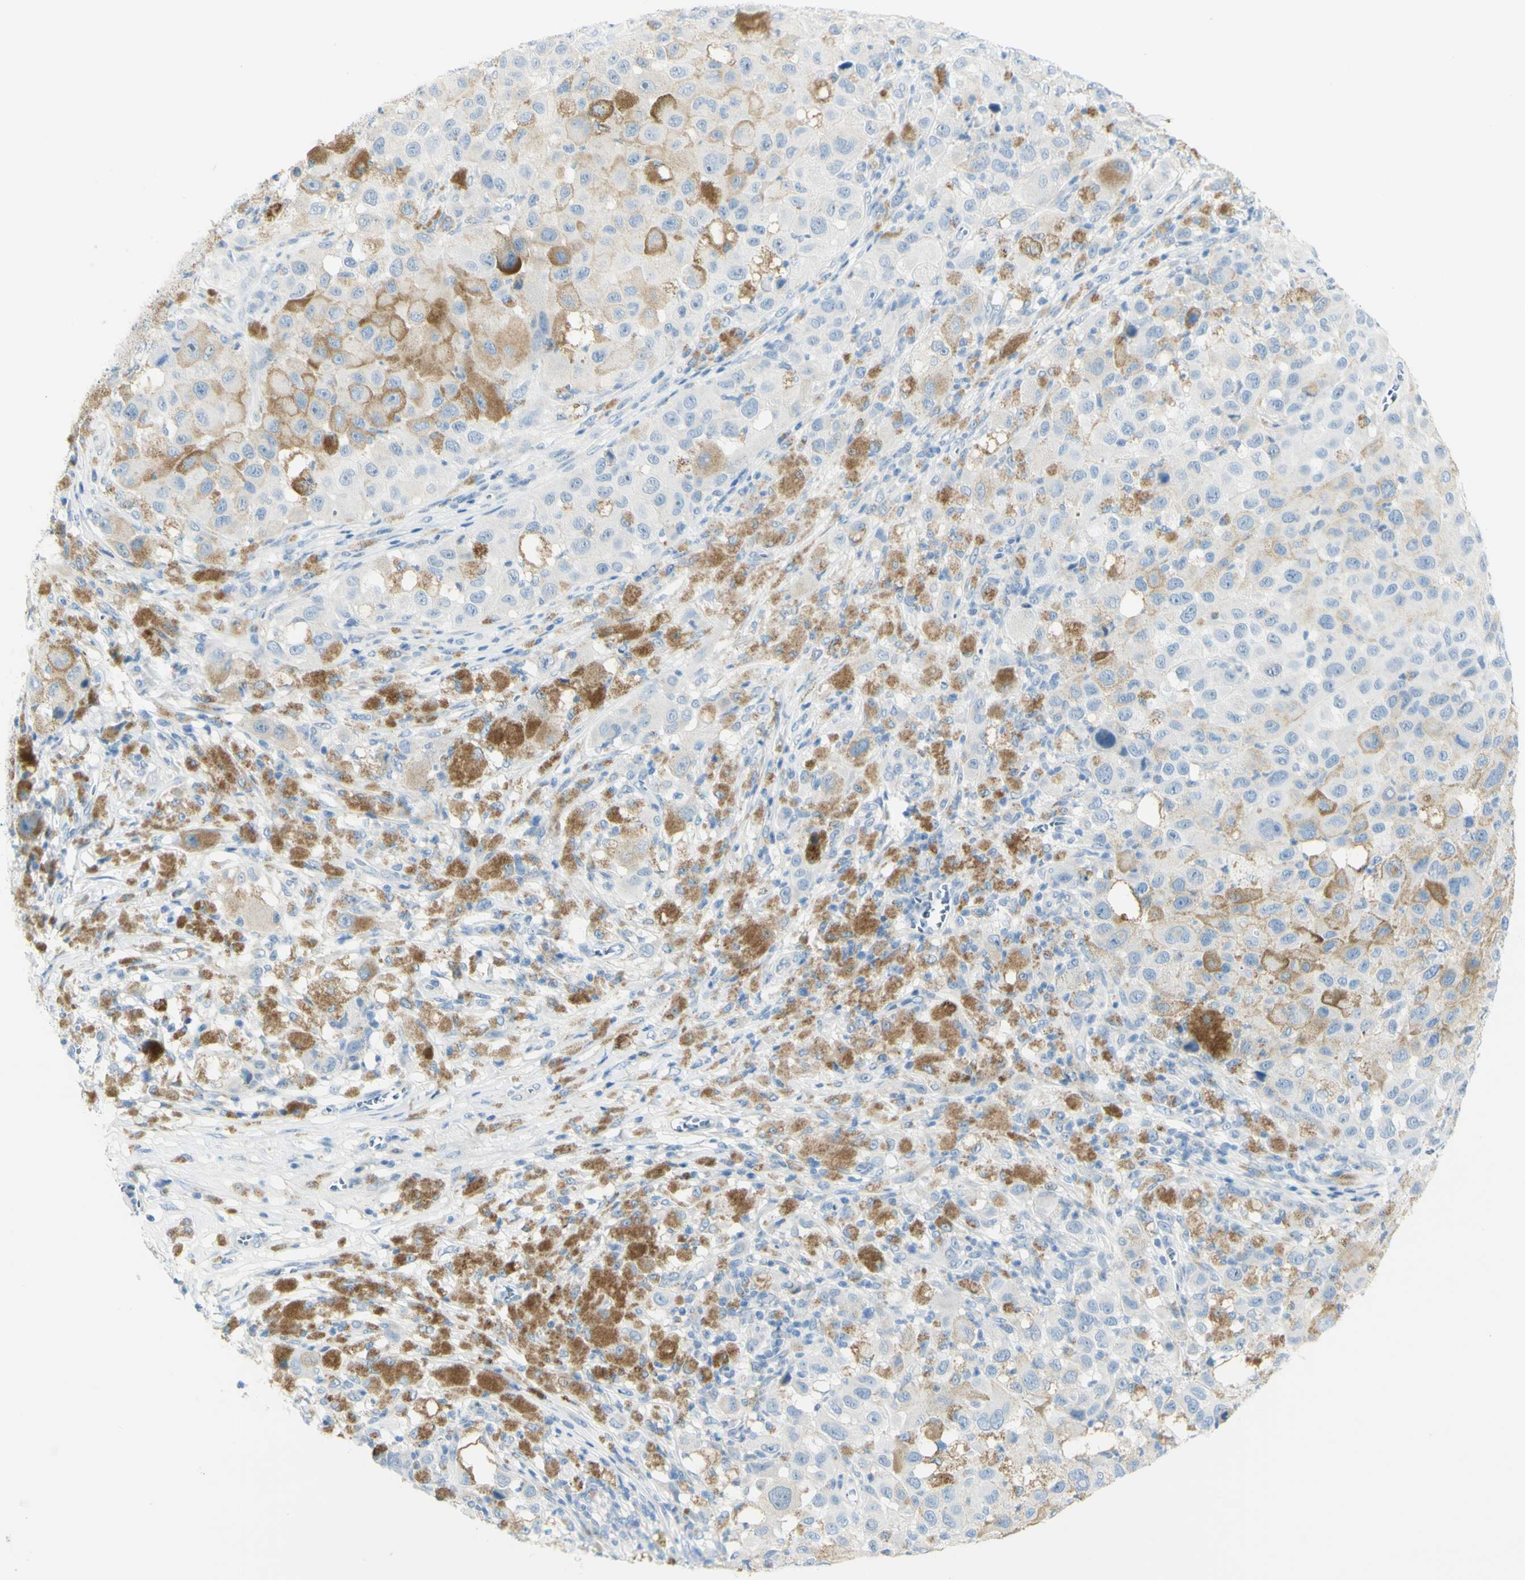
{"staining": {"intensity": "moderate", "quantity": "<25%", "location": "cytoplasmic/membranous"}, "tissue": "melanoma", "cell_type": "Tumor cells", "image_type": "cancer", "snomed": [{"axis": "morphology", "description": "Malignant melanoma, NOS"}, {"axis": "topography", "description": "Skin"}], "caption": "DAB immunohistochemical staining of human malignant melanoma exhibits moderate cytoplasmic/membranous protein staining in approximately <25% of tumor cells. Immunohistochemistry stains the protein in brown and the nuclei are stained blue.", "gene": "TSPAN1", "patient": {"sex": "male", "age": 96}}